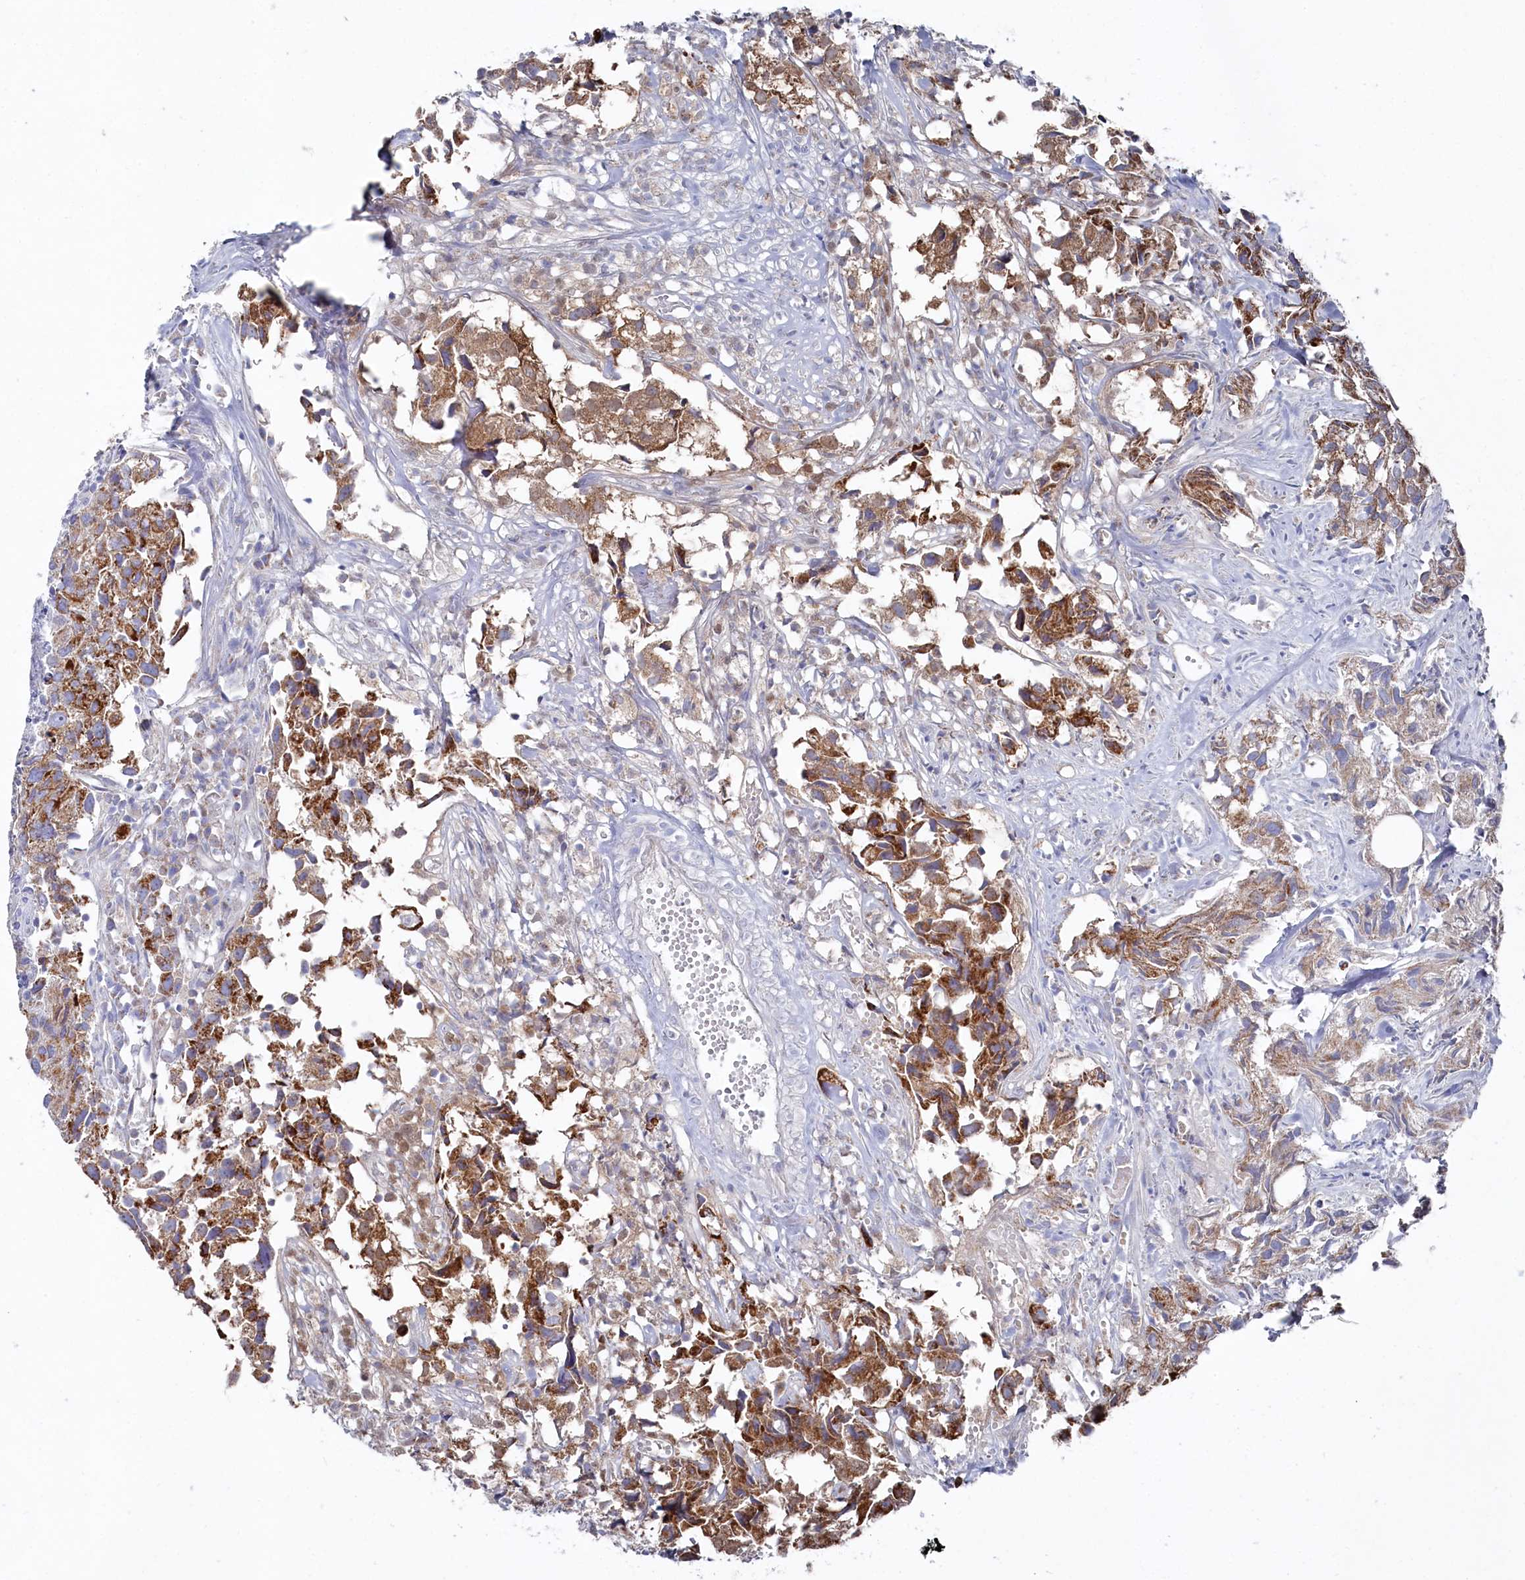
{"staining": {"intensity": "moderate", "quantity": ">75%", "location": "cytoplasmic/membranous"}, "tissue": "urothelial cancer", "cell_type": "Tumor cells", "image_type": "cancer", "snomed": [{"axis": "morphology", "description": "Urothelial carcinoma, High grade"}, {"axis": "topography", "description": "Urinary bladder"}], "caption": "High-grade urothelial carcinoma stained with a brown dye demonstrates moderate cytoplasmic/membranous positive positivity in about >75% of tumor cells.", "gene": "GLS2", "patient": {"sex": "female", "age": 75}}